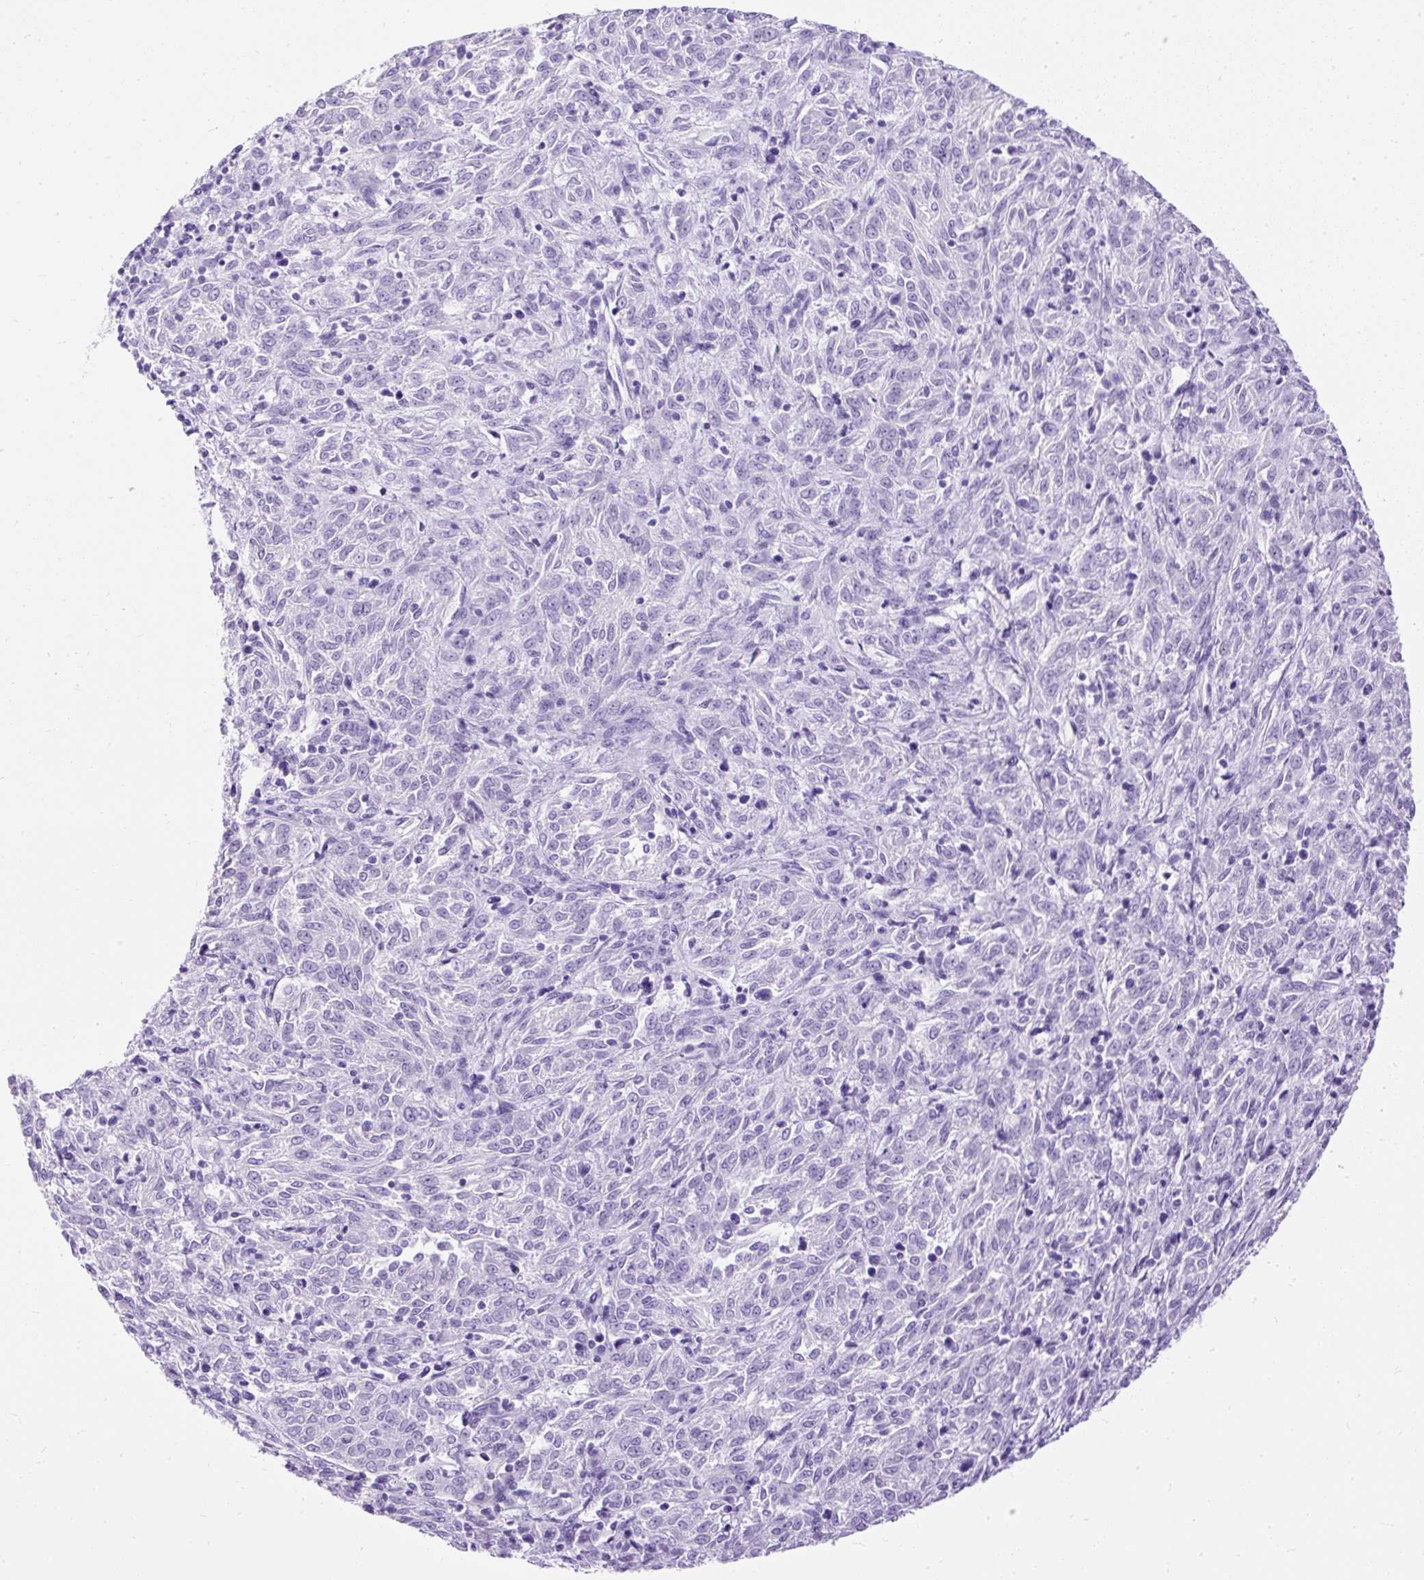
{"staining": {"intensity": "negative", "quantity": "none", "location": "none"}, "tissue": "melanoma", "cell_type": "Tumor cells", "image_type": "cancer", "snomed": [{"axis": "morphology", "description": "Malignant melanoma, NOS"}, {"axis": "topography", "description": "Skin"}], "caption": "Malignant melanoma stained for a protein using immunohistochemistry demonstrates no positivity tumor cells.", "gene": "HEY1", "patient": {"sex": "female", "age": 72}}